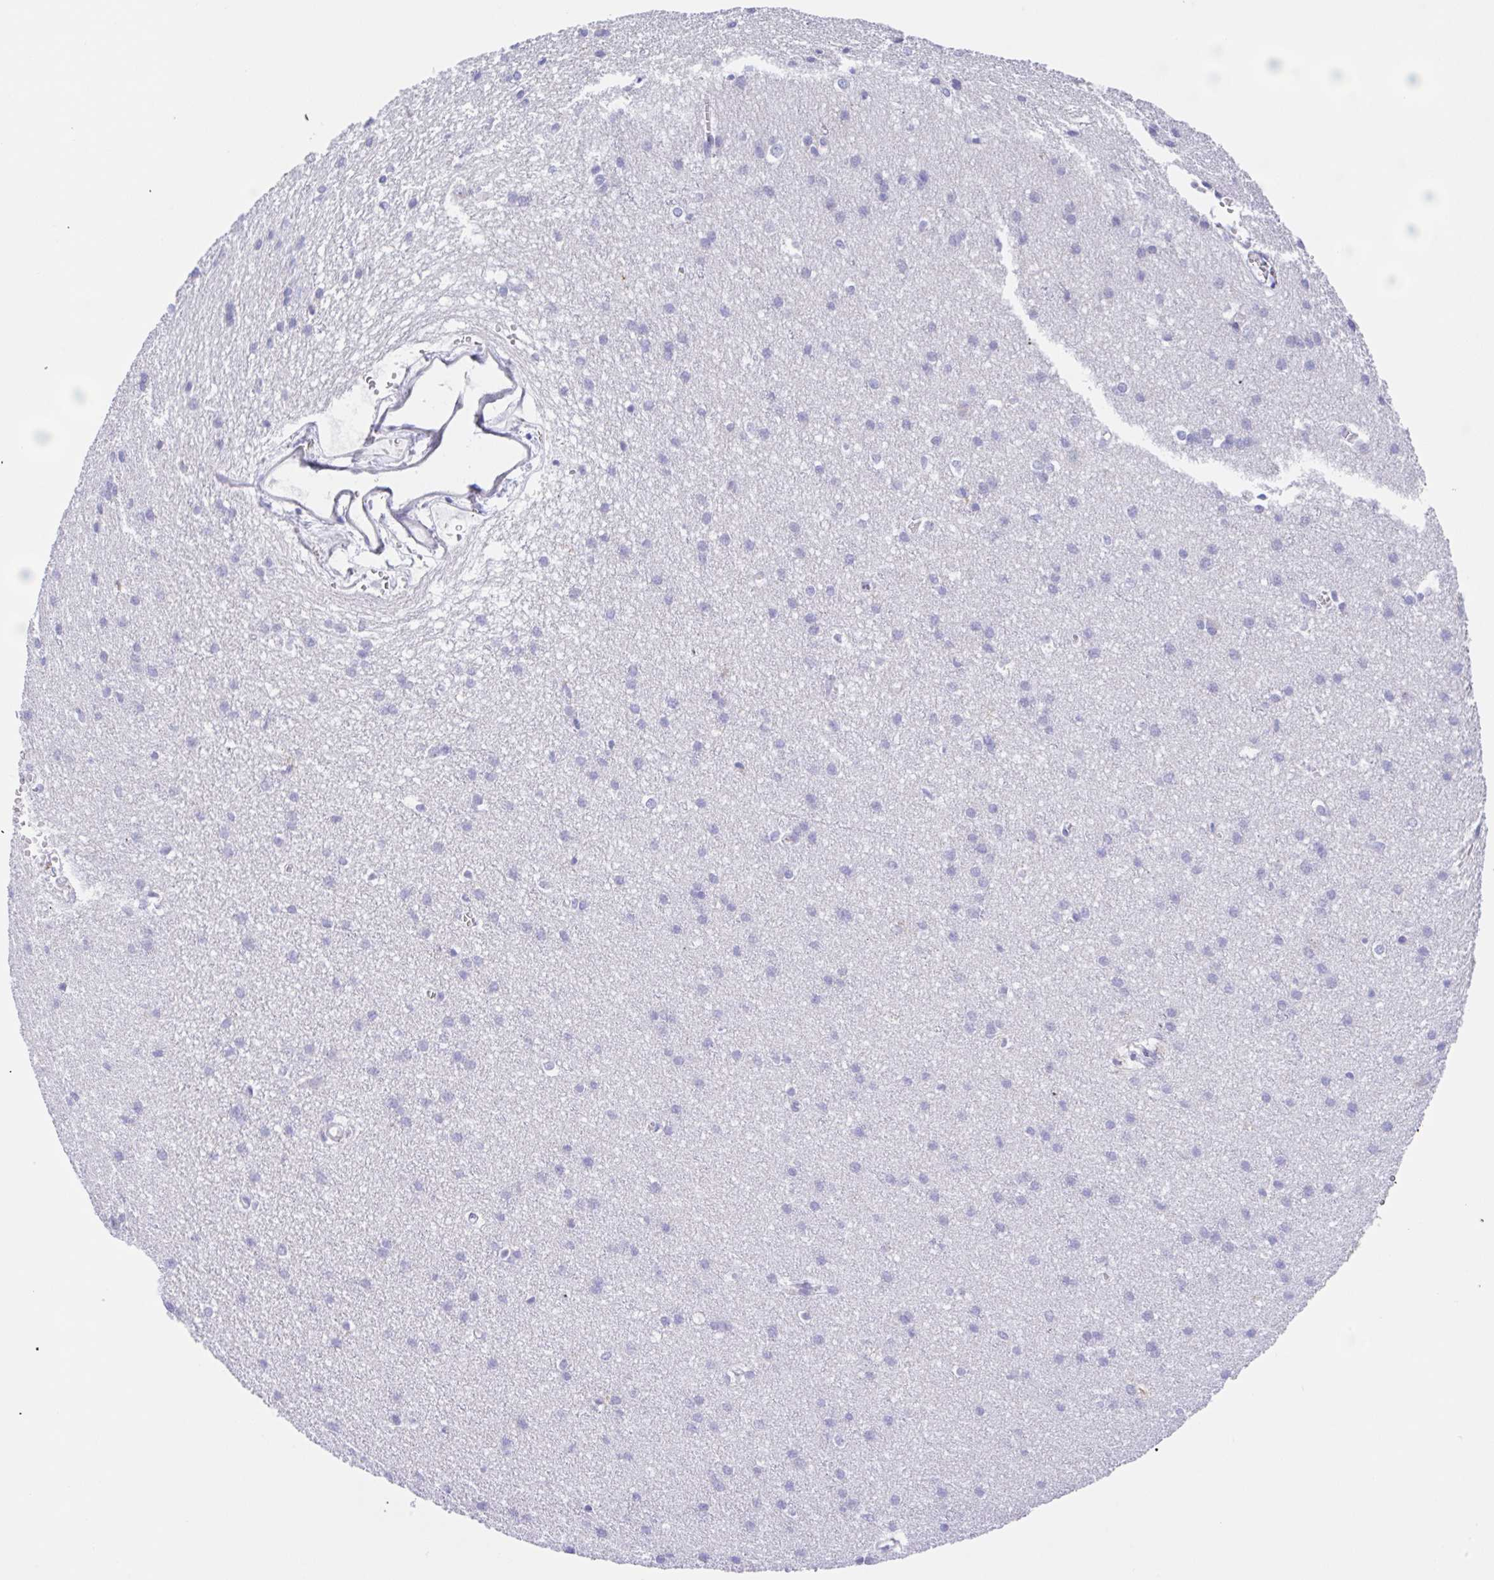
{"staining": {"intensity": "negative", "quantity": "none", "location": "none"}, "tissue": "cerebral cortex", "cell_type": "Endothelial cells", "image_type": "normal", "snomed": [{"axis": "morphology", "description": "Normal tissue, NOS"}, {"axis": "topography", "description": "Cerebral cortex"}], "caption": "This is a image of immunohistochemistry (IHC) staining of unremarkable cerebral cortex, which shows no positivity in endothelial cells. (DAB (3,3'-diaminobenzidine) IHC visualized using brightfield microscopy, high magnification).", "gene": "SCG3", "patient": {"sex": "male", "age": 37}}